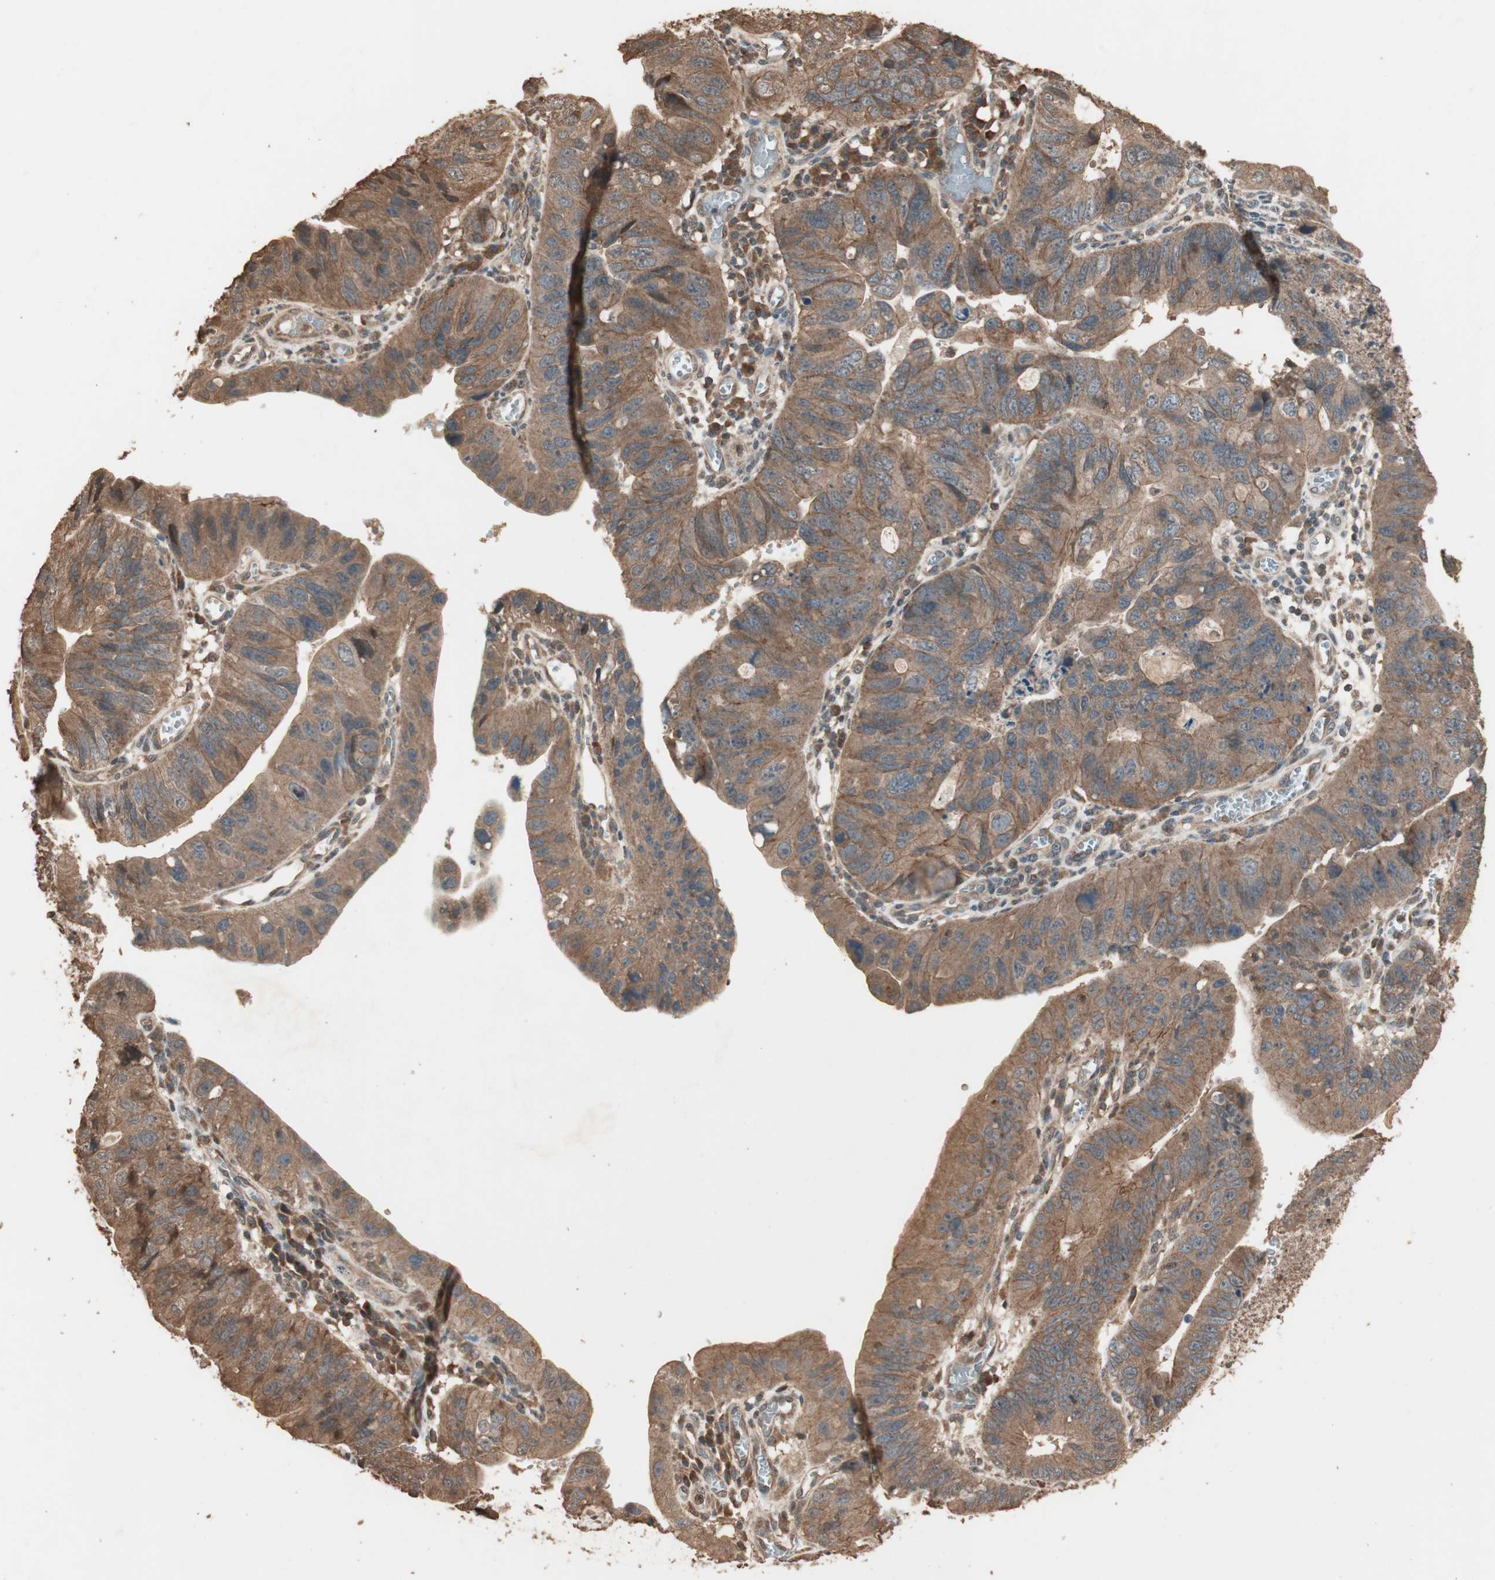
{"staining": {"intensity": "moderate", "quantity": ">75%", "location": "cytoplasmic/membranous"}, "tissue": "stomach cancer", "cell_type": "Tumor cells", "image_type": "cancer", "snomed": [{"axis": "morphology", "description": "Adenocarcinoma, NOS"}, {"axis": "topography", "description": "Stomach"}], "caption": "Stomach adenocarcinoma stained for a protein (brown) reveals moderate cytoplasmic/membranous positive staining in about >75% of tumor cells.", "gene": "USP20", "patient": {"sex": "male", "age": 59}}